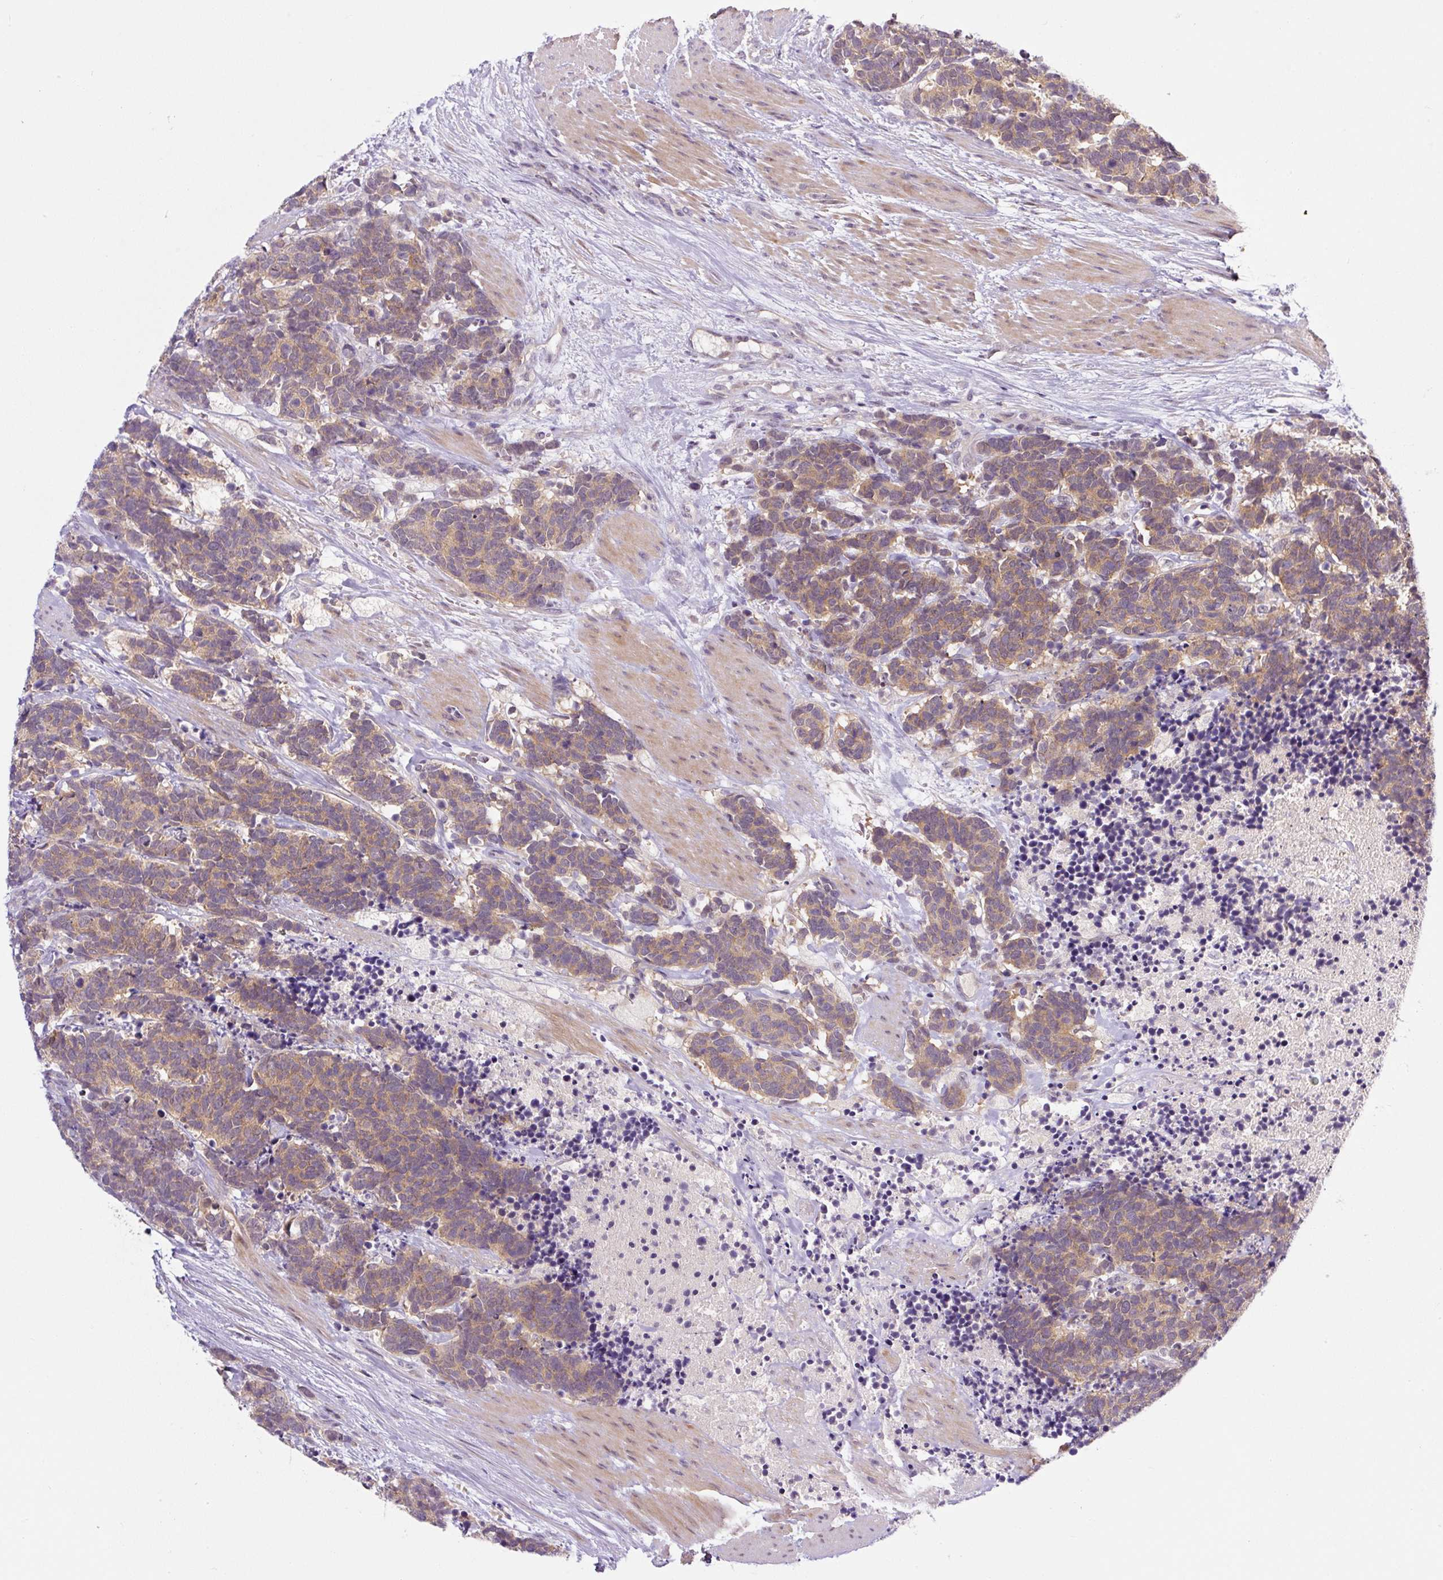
{"staining": {"intensity": "weak", "quantity": ">75%", "location": "cytoplasmic/membranous"}, "tissue": "carcinoid", "cell_type": "Tumor cells", "image_type": "cancer", "snomed": [{"axis": "morphology", "description": "Carcinoma, NOS"}, {"axis": "morphology", "description": "Carcinoid, malignant, NOS"}, {"axis": "topography", "description": "Prostate"}], "caption": "IHC (DAB) staining of human carcinoid shows weak cytoplasmic/membranous protein positivity in approximately >75% of tumor cells. (DAB (3,3'-diaminobenzidine) IHC with brightfield microscopy, high magnification).", "gene": "PRKAA2", "patient": {"sex": "male", "age": 57}}